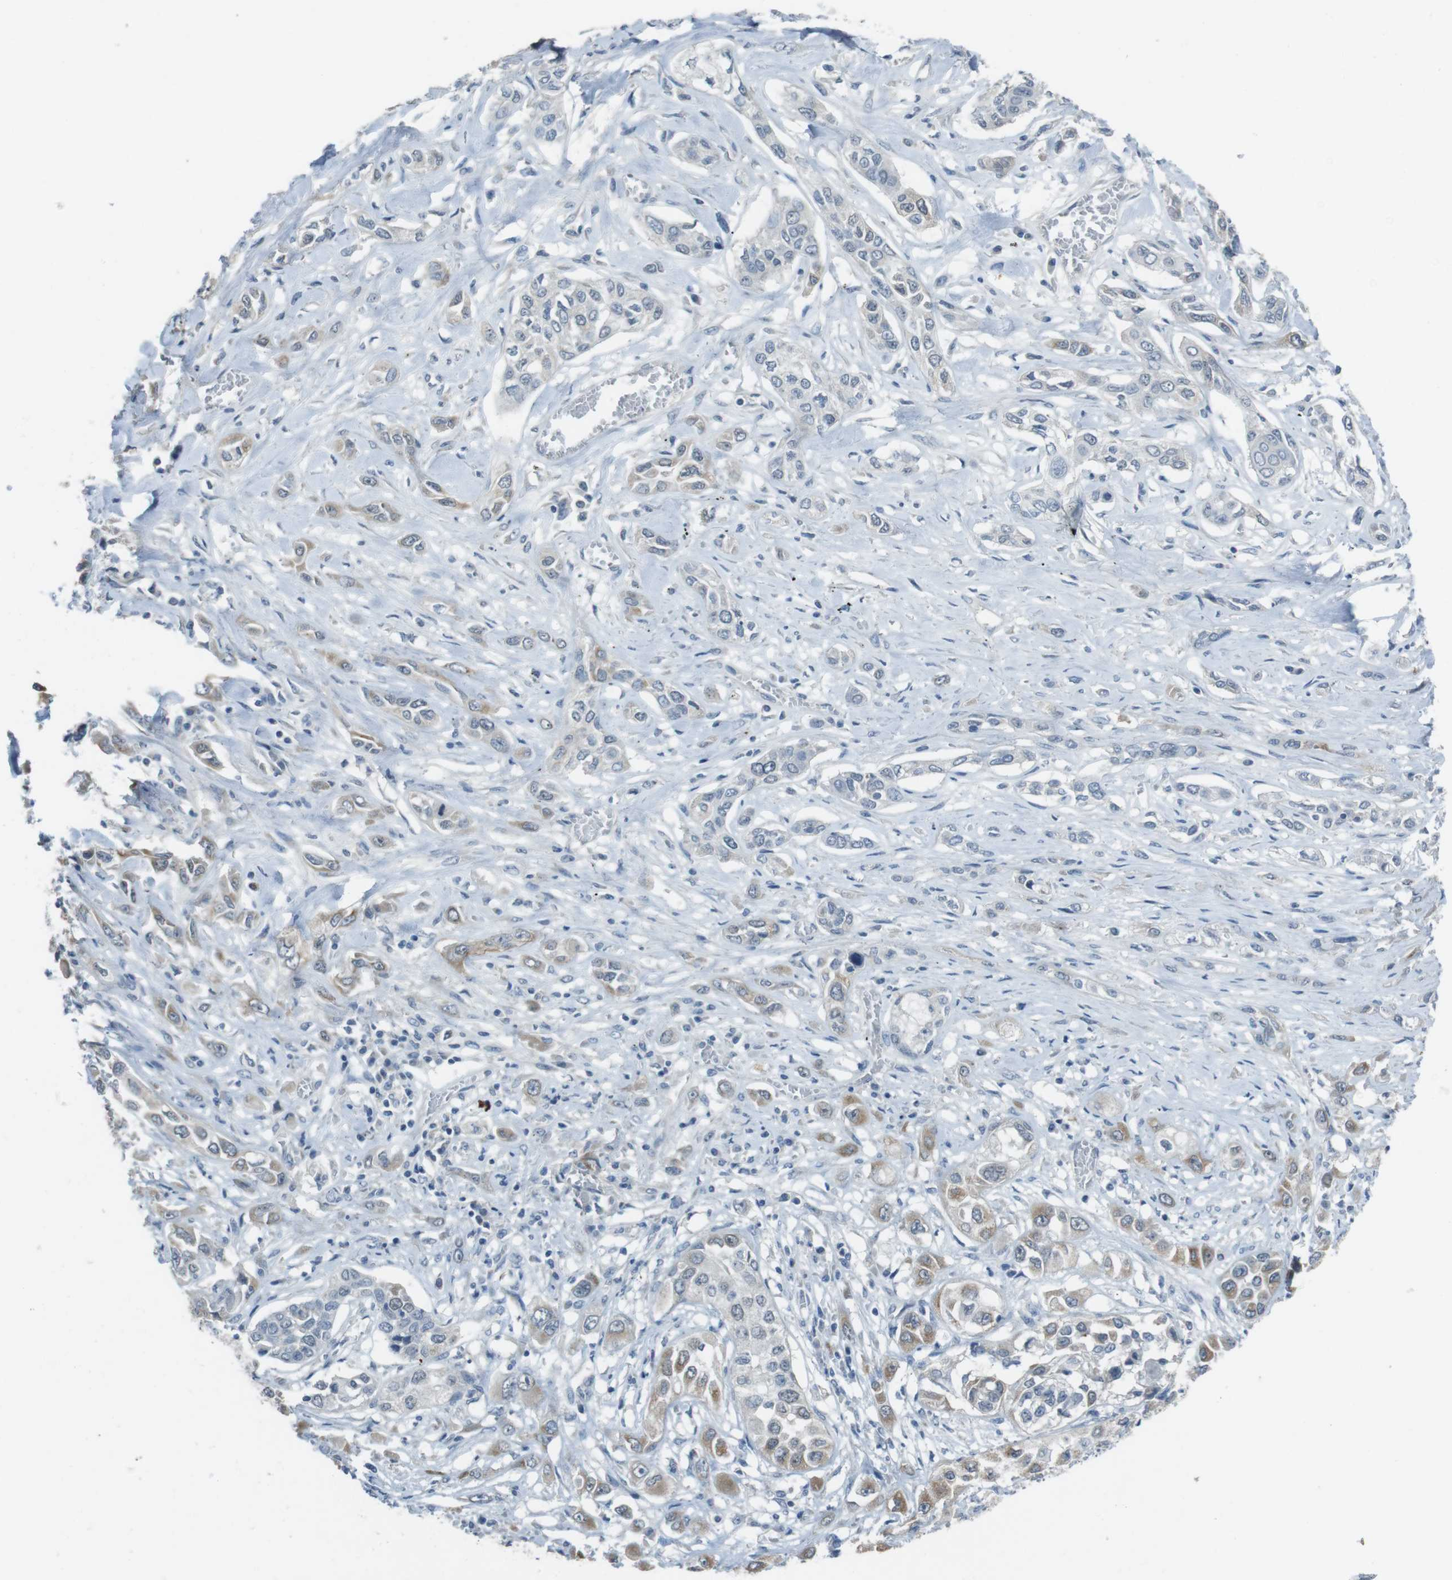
{"staining": {"intensity": "weak", "quantity": "25%-75%", "location": "cytoplasmic/membranous"}, "tissue": "lung cancer", "cell_type": "Tumor cells", "image_type": "cancer", "snomed": [{"axis": "morphology", "description": "Squamous cell carcinoma, NOS"}, {"axis": "topography", "description": "Lung"}], "caption": "The immunohistochemical stain highlights weak cytoplasmic/membranous staining in tumor cells of lung squamous cell carcinoma tissue.", "gene": "ENTPD7", "patient": {"sex": "male", "age": 71}}